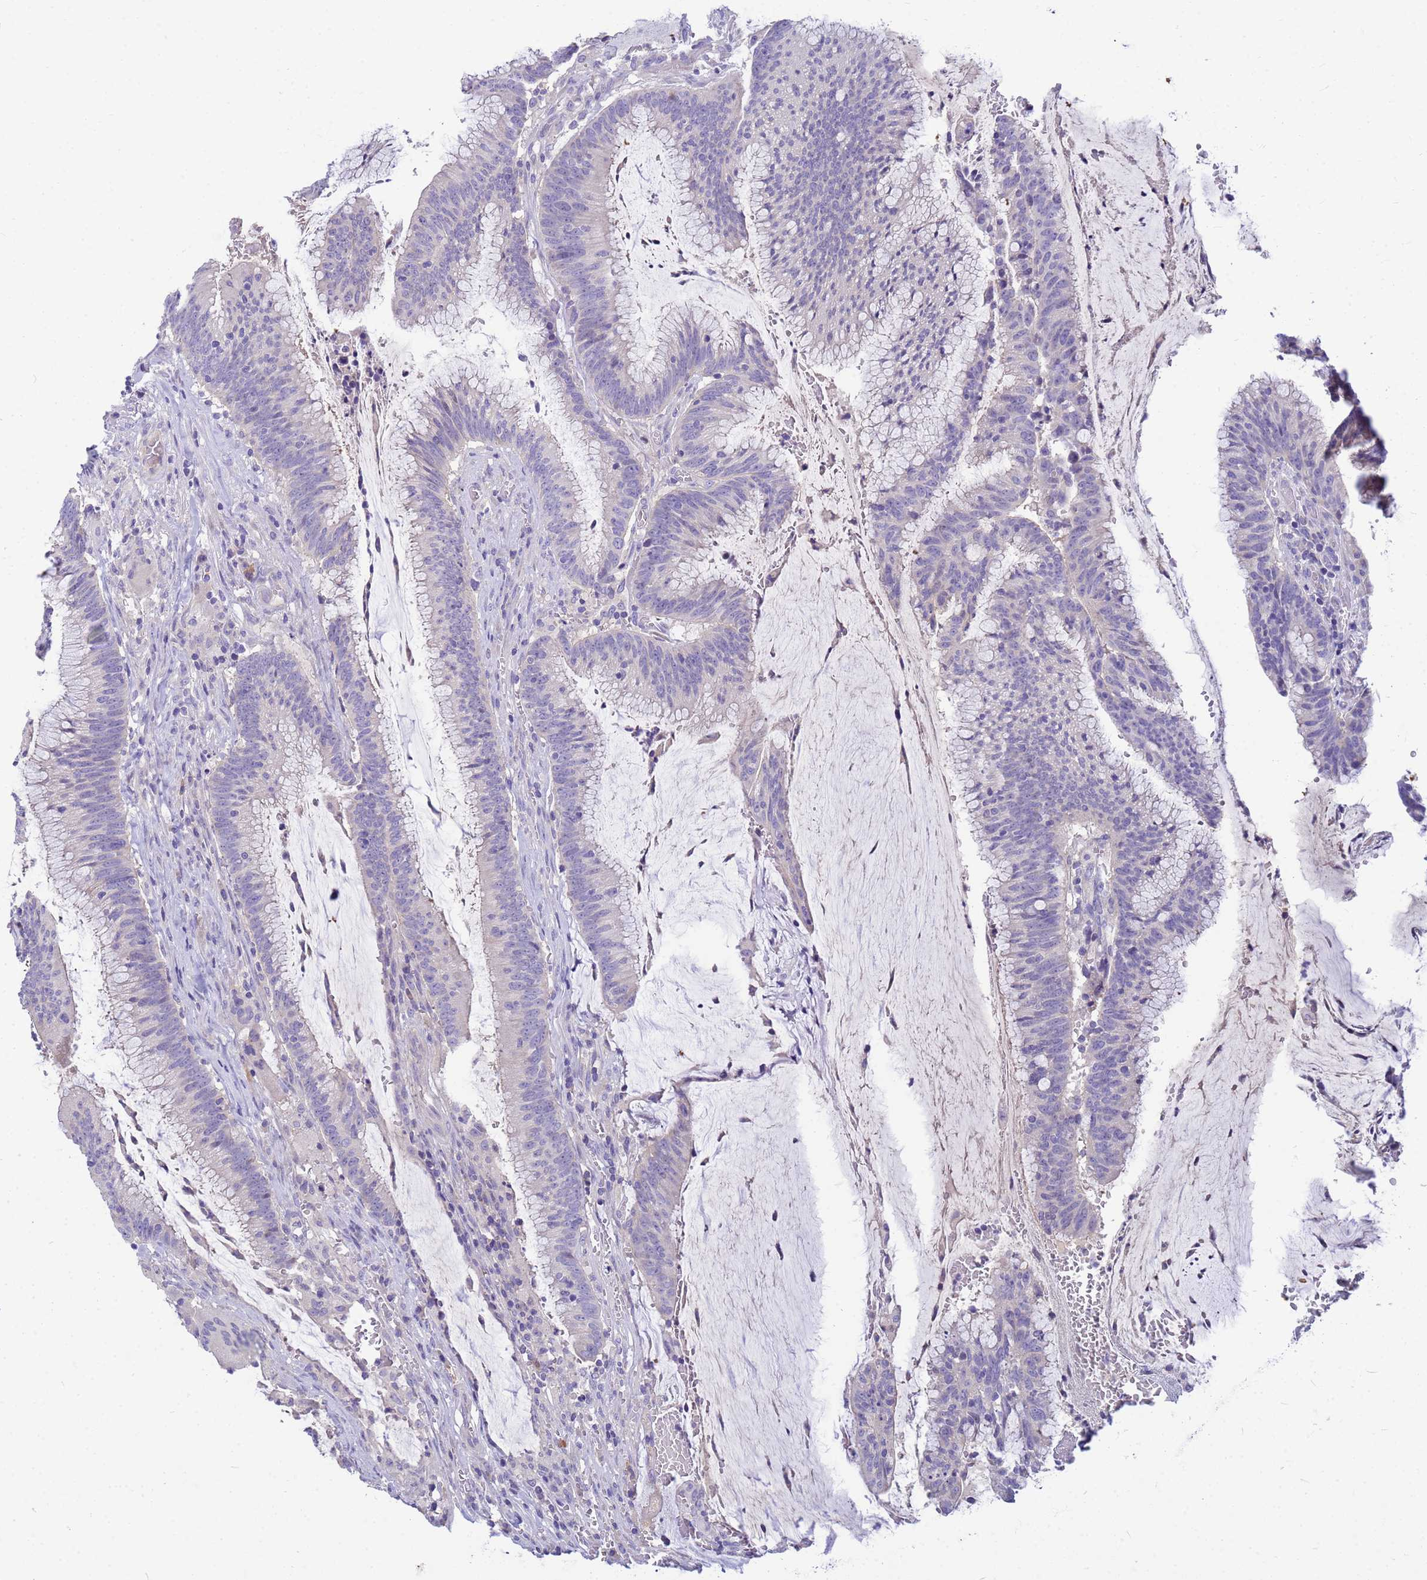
{"staining": {"intensity": "negative", "quantity": "none", "location": "none"}, "tissue": "colorectal cancer", "cell_type": "Tumor cells", "image_type": "cancer", "snomed": [{"axis": "morphology", "description": "Adenocarcinoma, NOS"}, {"axis": "topography", "description": "Rectum"}], "caption": "The immunohistochemistry (IHC) photomicrograph has no significant staining in tumor cells of colorectal cancer tissue.", "gene": "DPRX", "patient": {"sex": "female", "age": 77}}